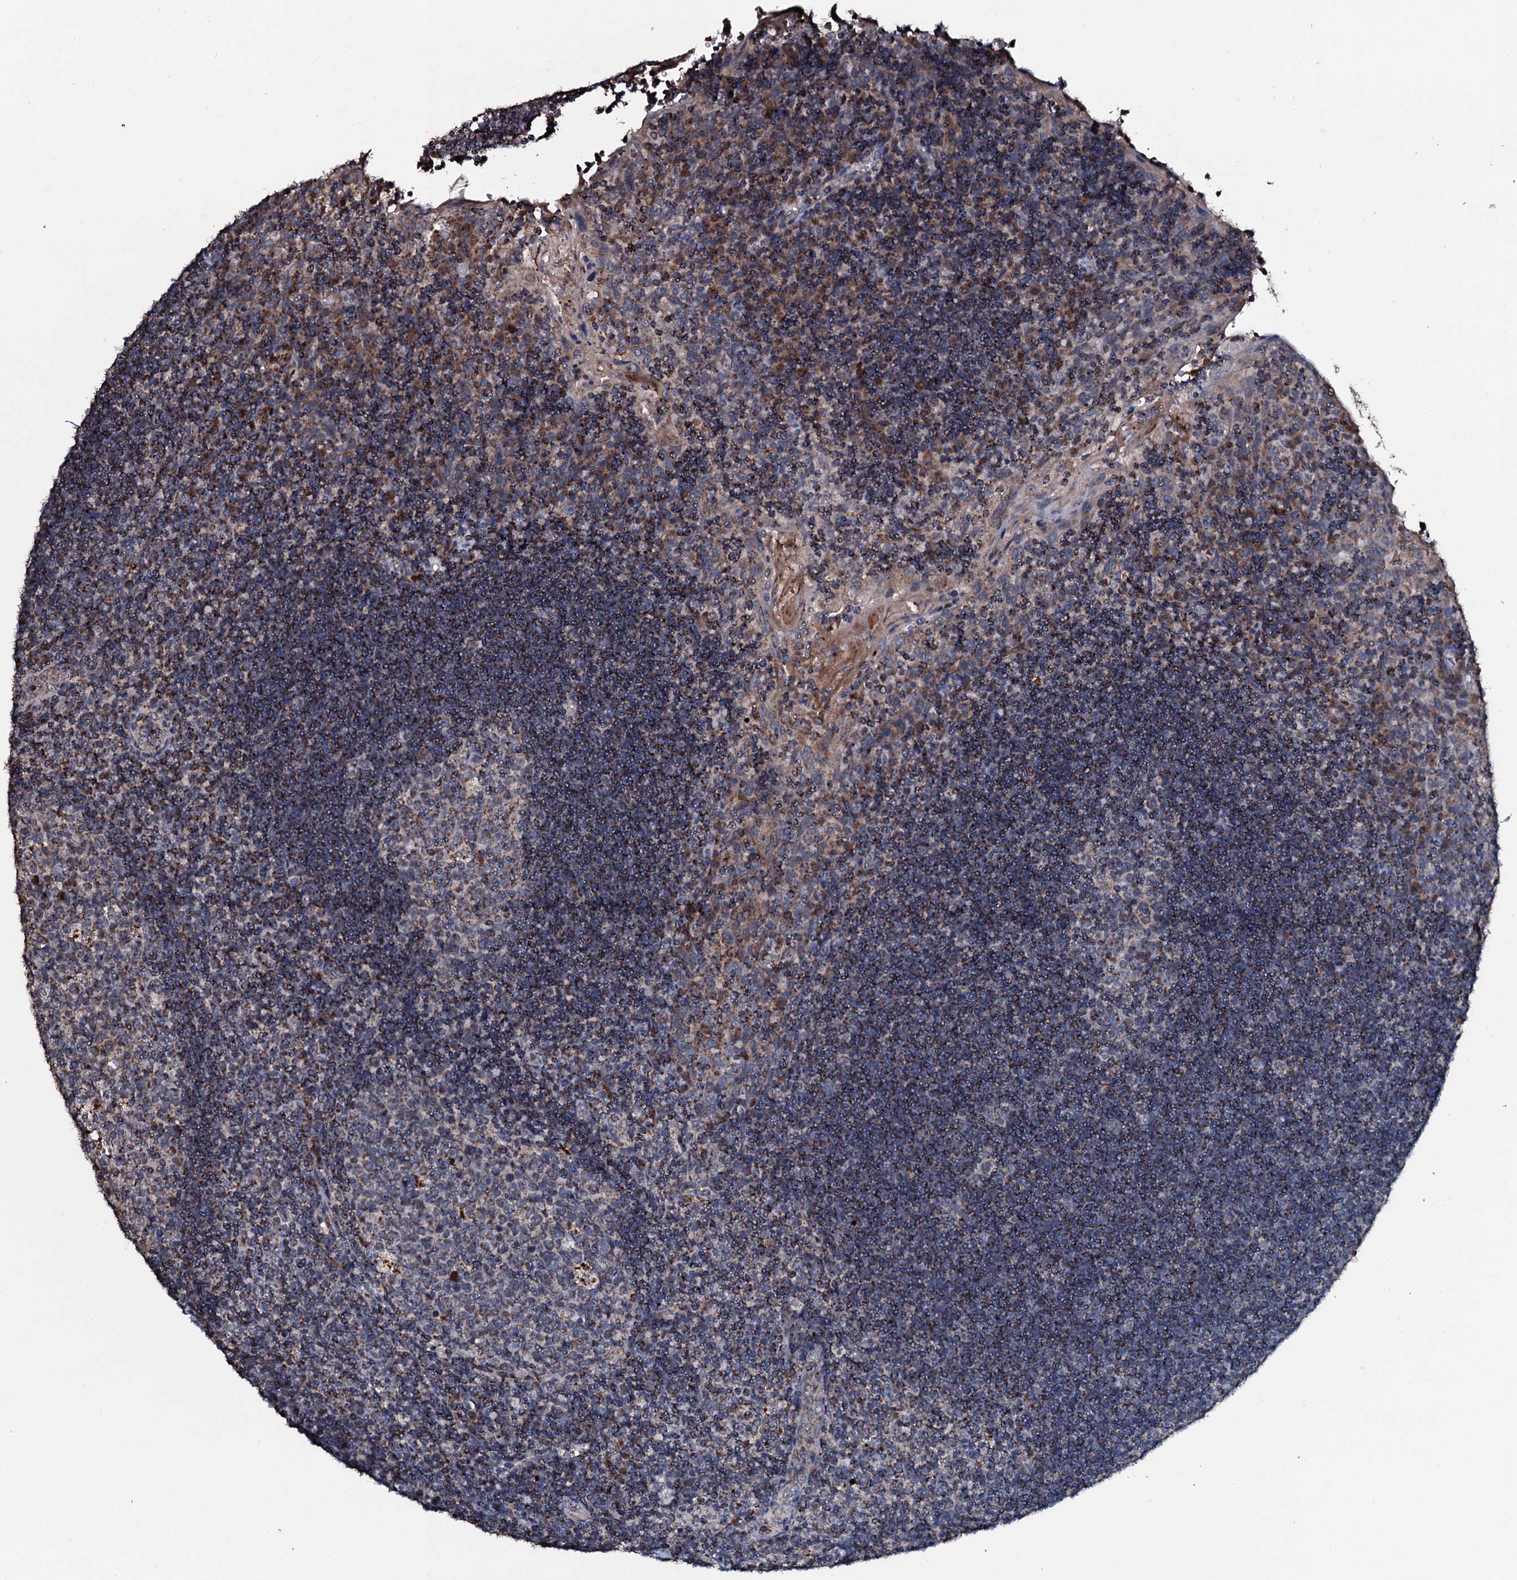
{"staining": {"intensity": "moderate", "quantity": "<25%", "location": "cytoplasmic/membranous"}, "tissue": "tonsil", "cell_type": "Germinal center cells", "image_type": "normal", "snomed": [{"axis": "morphology", "description": "Normal tissue, NOS"}, {"axis": "topography", "description": "Tonsil"}], "caption": "Germinal center cells reveal low levels of moderate cytoplasmic/membranous positivity in about <25% of cells in normal human tonsil. The protein of interest is stained brown, and the nuclei are stained in blue (DAB IHC with brightfield microscopy, high magnification).", "gene": "DYNC2I2", "patient": {"sex": "male", "age": 17}}